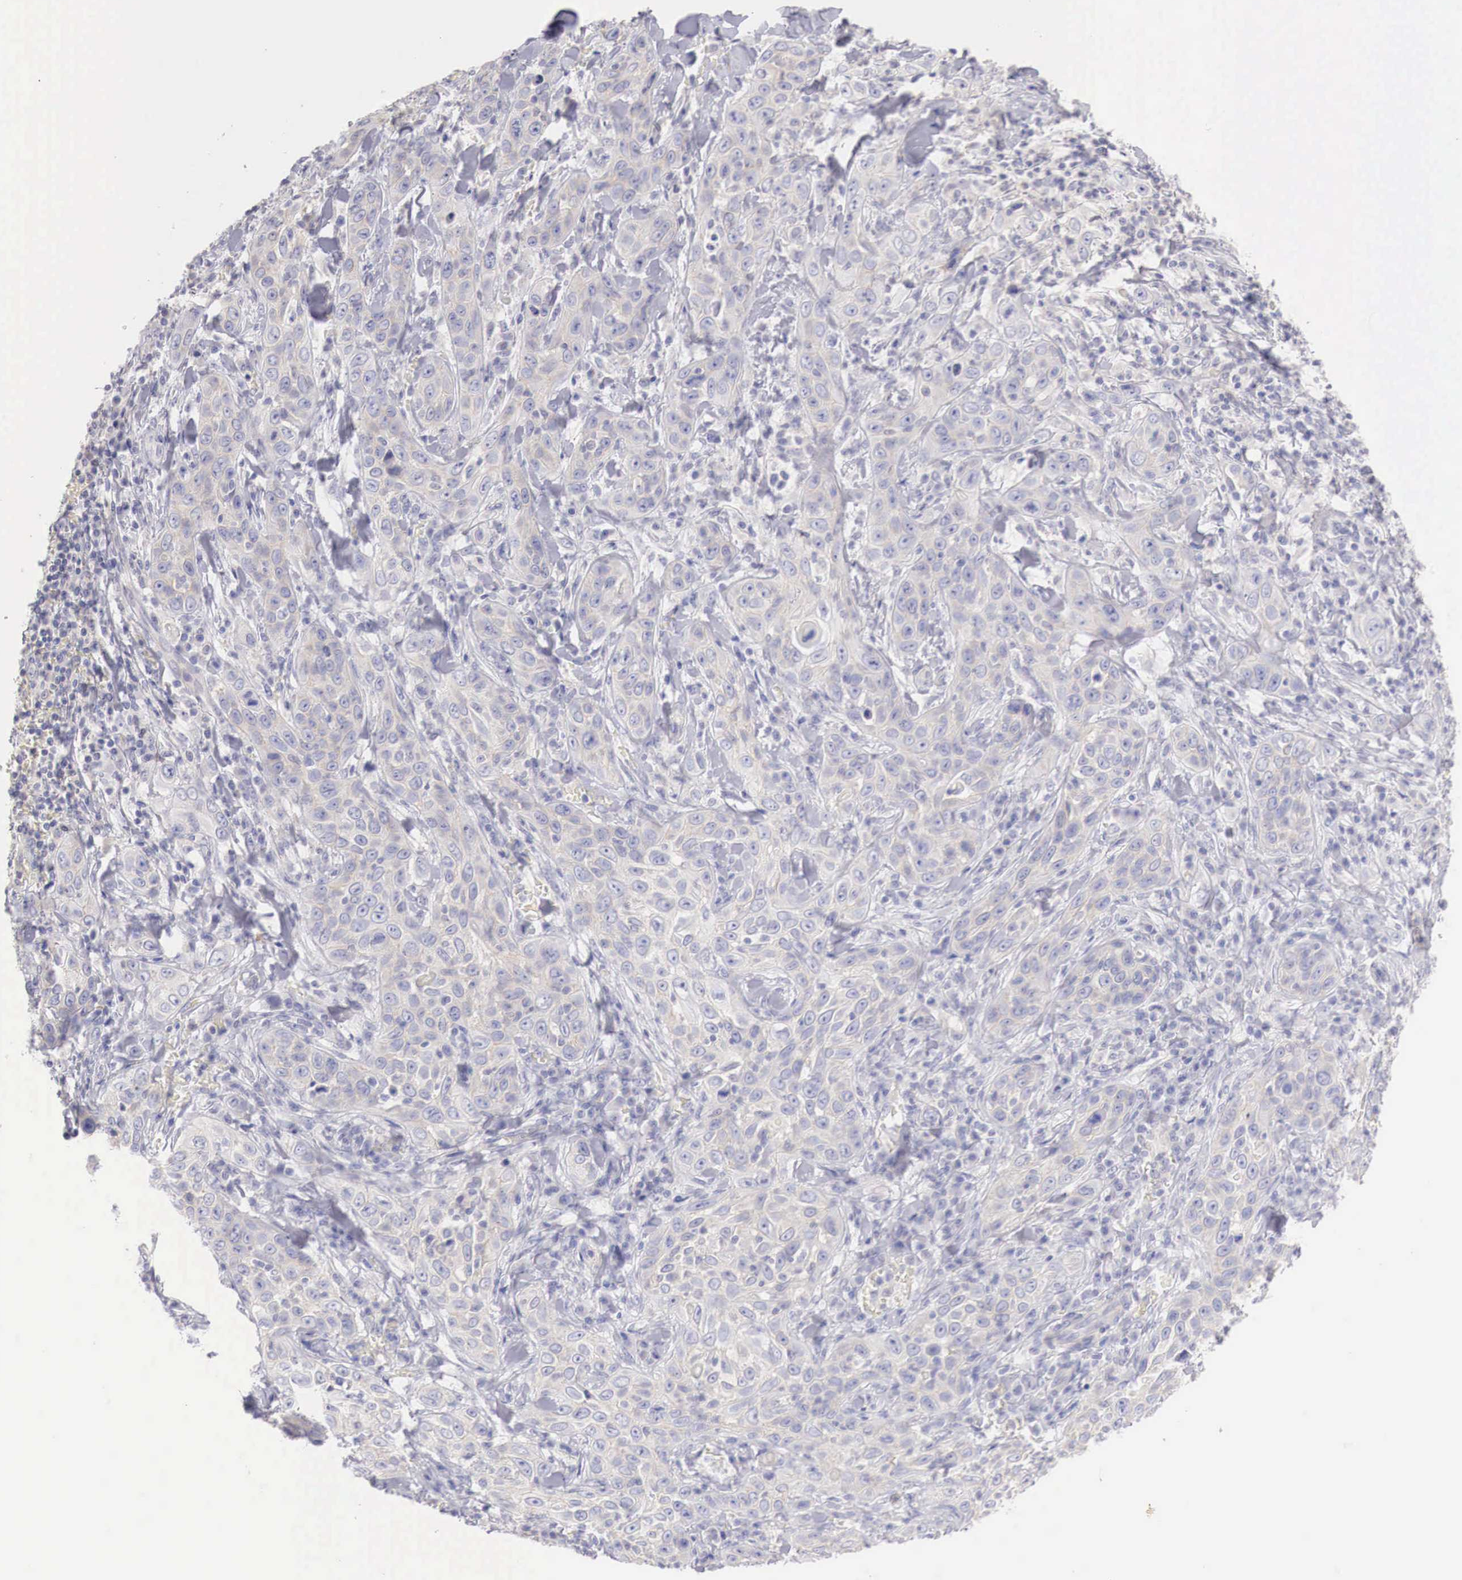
{"staining": {"intensity": "negative", "quantity": "none", "location": "none"}, "tissue": "skin cancer", "cell_type": "Tumor cells", "image_type": "cancer", "snomed": [{"axis": "morphology", "description": "Squamous cell carcinoma, NOS"}, {"axis": "topography", "description": "Skin"}], "caption": "Tumor cells are negative for protein expression in human skin squamous cell carcinoma.", "gene": "TRIM13", "patient": {"sex": "male", "age": 84}}